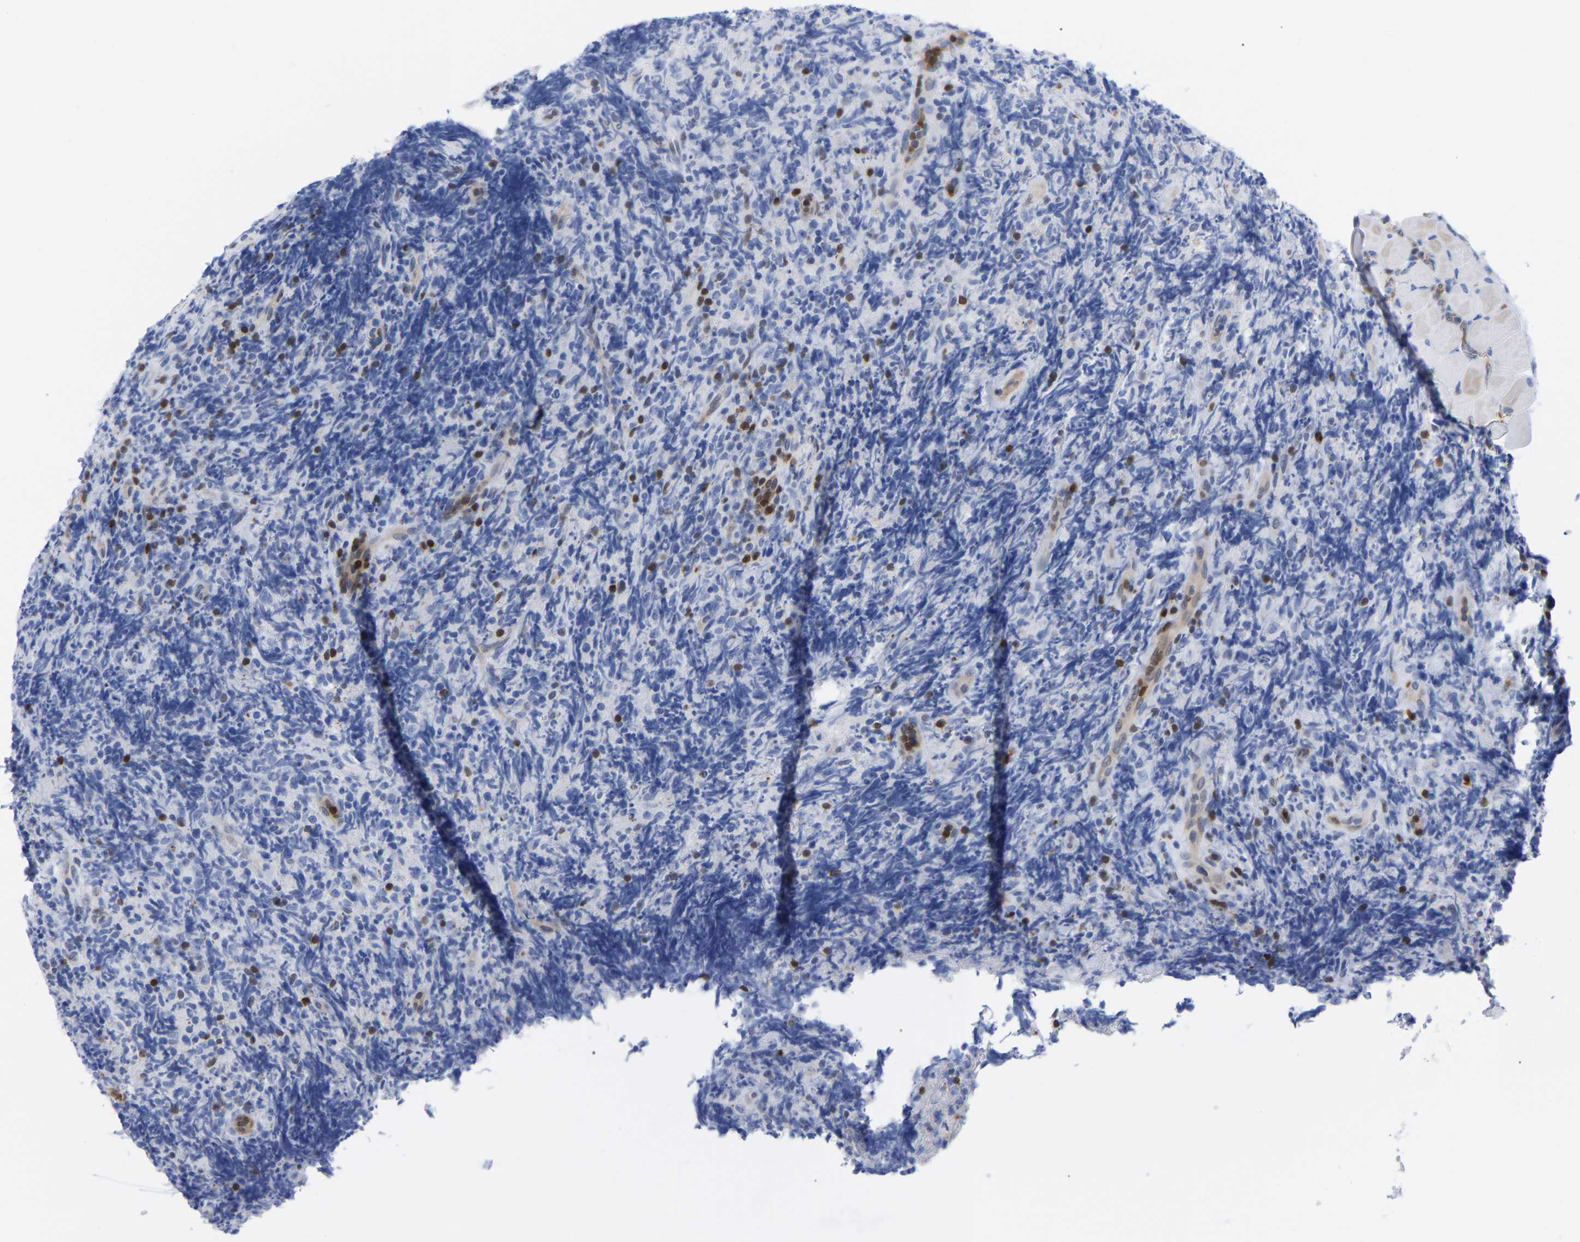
{"staining": {"intensity": "negative", "quantity": "none", "location": "none"}, "tissue": "lymphoma", "cell_type": "Tumor cells", "image_type": "cancer", "snomed": [{"axis": "morphology", "description": "Malignant lymphoma, non-Hodgkin's type, High grade"}, {"axis": "topography", "description": "Tonsil"}], "caption": "The immunohistochemistry histopathology image has no significant positivity in tumor cells of malignant lymphoma, non-Hodgkin's type (high-grade) tissue.", "gene": "GIMAP4", "patient": {"sex": "female", "age": 36}}